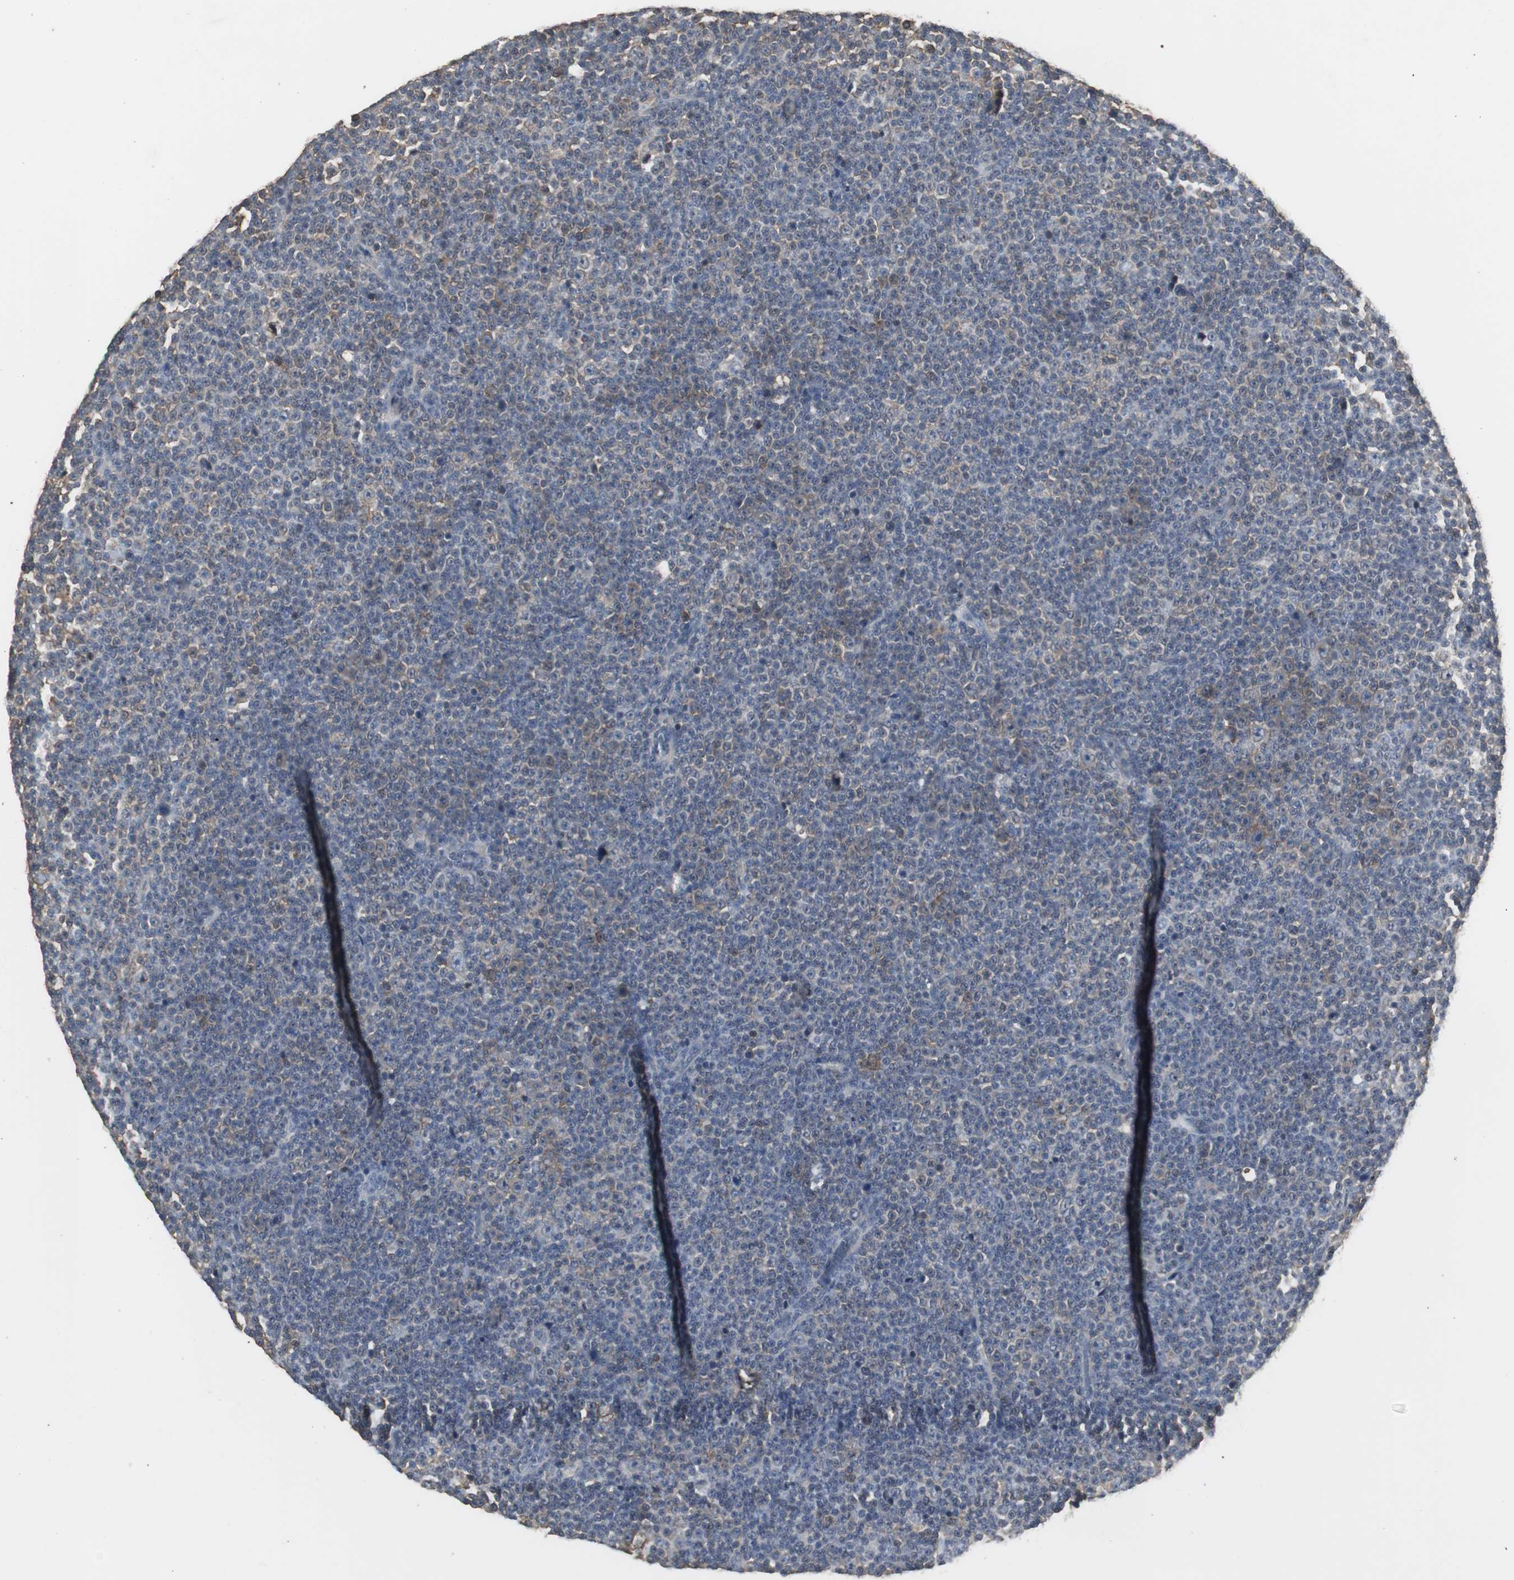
{"staining": {"intensity": "weak", "quantity": "25%-75%", "location": "cytoplasmic/membranous"}, "tissue": "lymphoma", "cell_type": "Tumor cells", "image_type": "cancer", "snomed": [{"axis": "morphology", "description": "Malignant lymphoma, non-Hodgkin's type, Low grade"}, {"axis": "topography", "description": "Lymph node"}], "caption": "The micrograph reveals immunohistochemical staining of lymphoma. There is weak cytoplasmic/membranous staining is appreciated in approximately 25%-75% of tumor cells.", "gene": "HPRT1", "patient": {"sex": "female", "age": 67}}